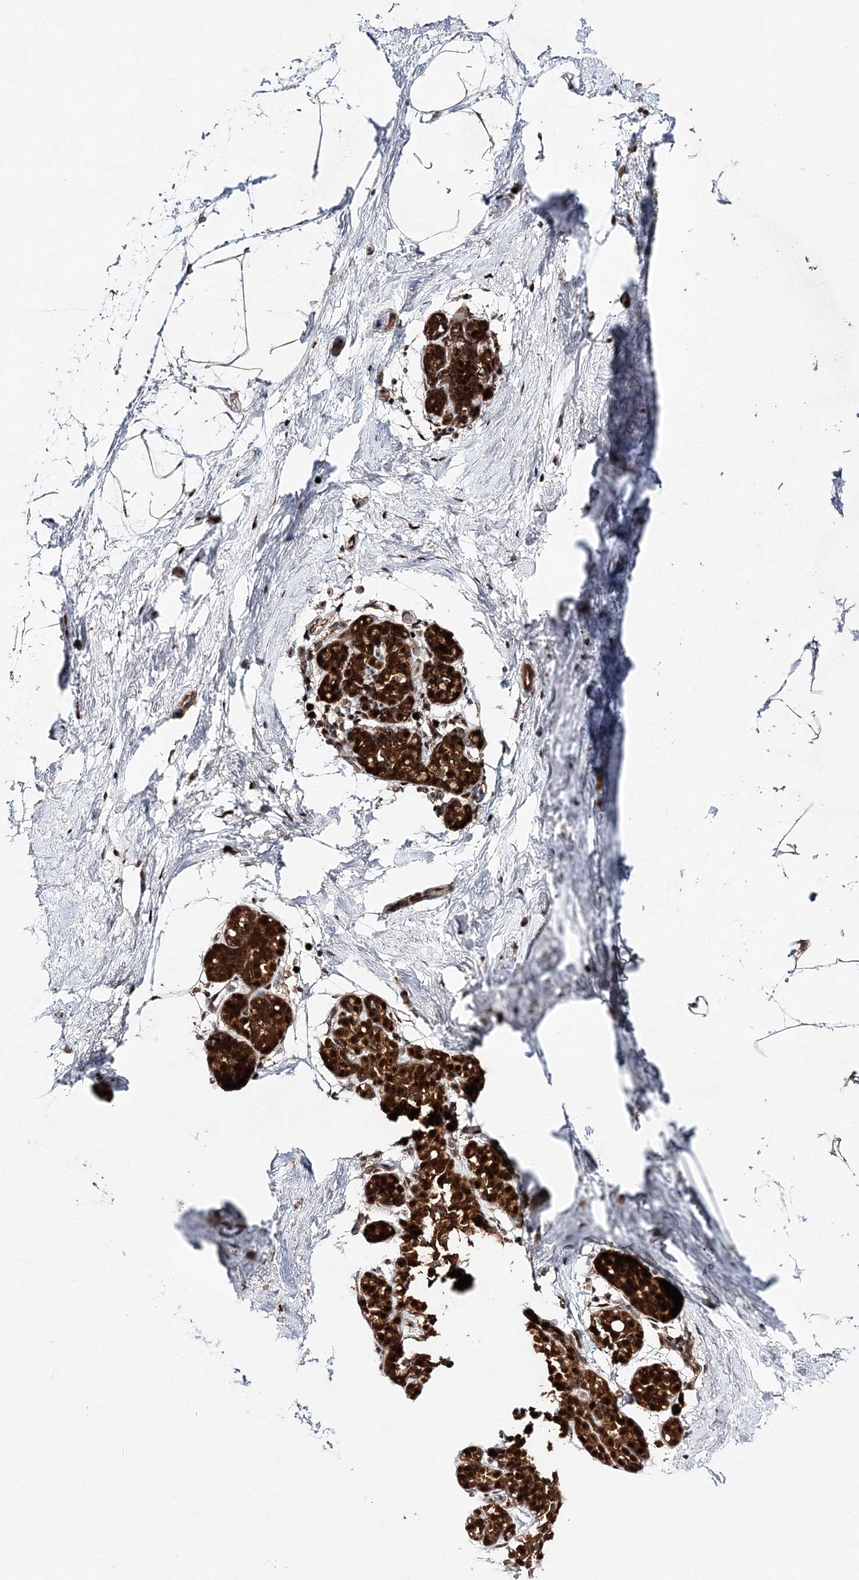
{"staining": {"intensity": "negative", "quantity": "none", "location": "none"}, "tissue": "breast", "cell_type": "Adipocytes", "image_type": "normal", "snomed": [{"axis": "morphology", "description": "Normal tissue, NOS"}, {"axis": "topography", "description": "Breast"}], "caption": "Immunohistochemistry of benign human breast reveals no expression in adipocytes. (DAB (3,3'-diaminobenzidine) immunohistochemistry (IHC) visualized using brightfield microscopy, high magnification).", "gene": "NIF3L1", "patient": {"sex": "female", "age": 62}}